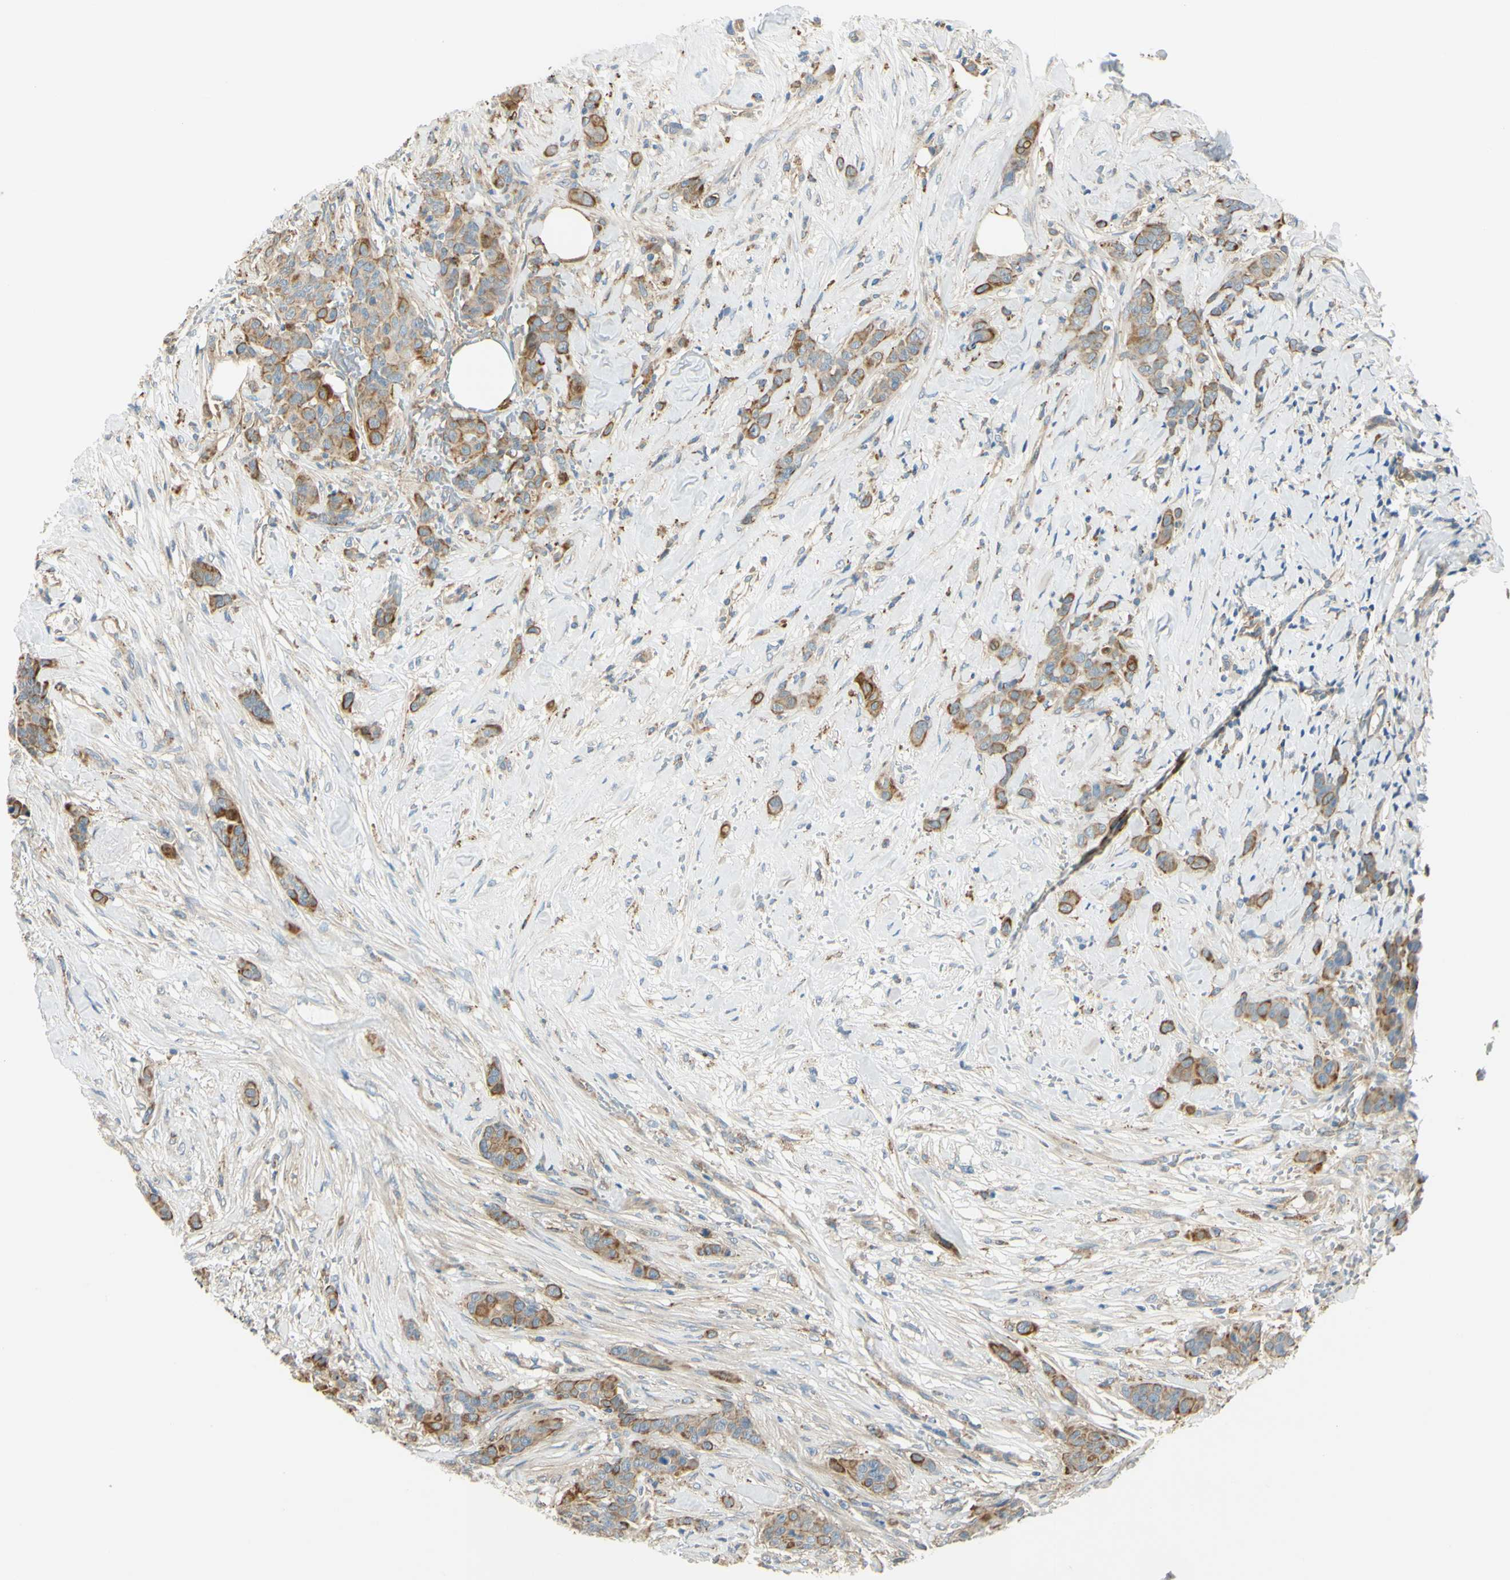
{"staining": {"intensity": "moderate", "quantity": ">75%", "location": "cytoplasmic/membranous"}, "tissue": "breast cancer", "cell_type": "Tumor cells", "image_type": "cancer", "snomed": [{"axis": "morphology", "description": "Duct carcinoma"}, {"axis": "topography", "description": "Breast"}], "caption": "Human breast intraductal carcinoma stained with a protein marker exhibits moderate staining in tumor cells.", "gene": "LAMA3", "patient": {"sex": "female", "age": 40}}